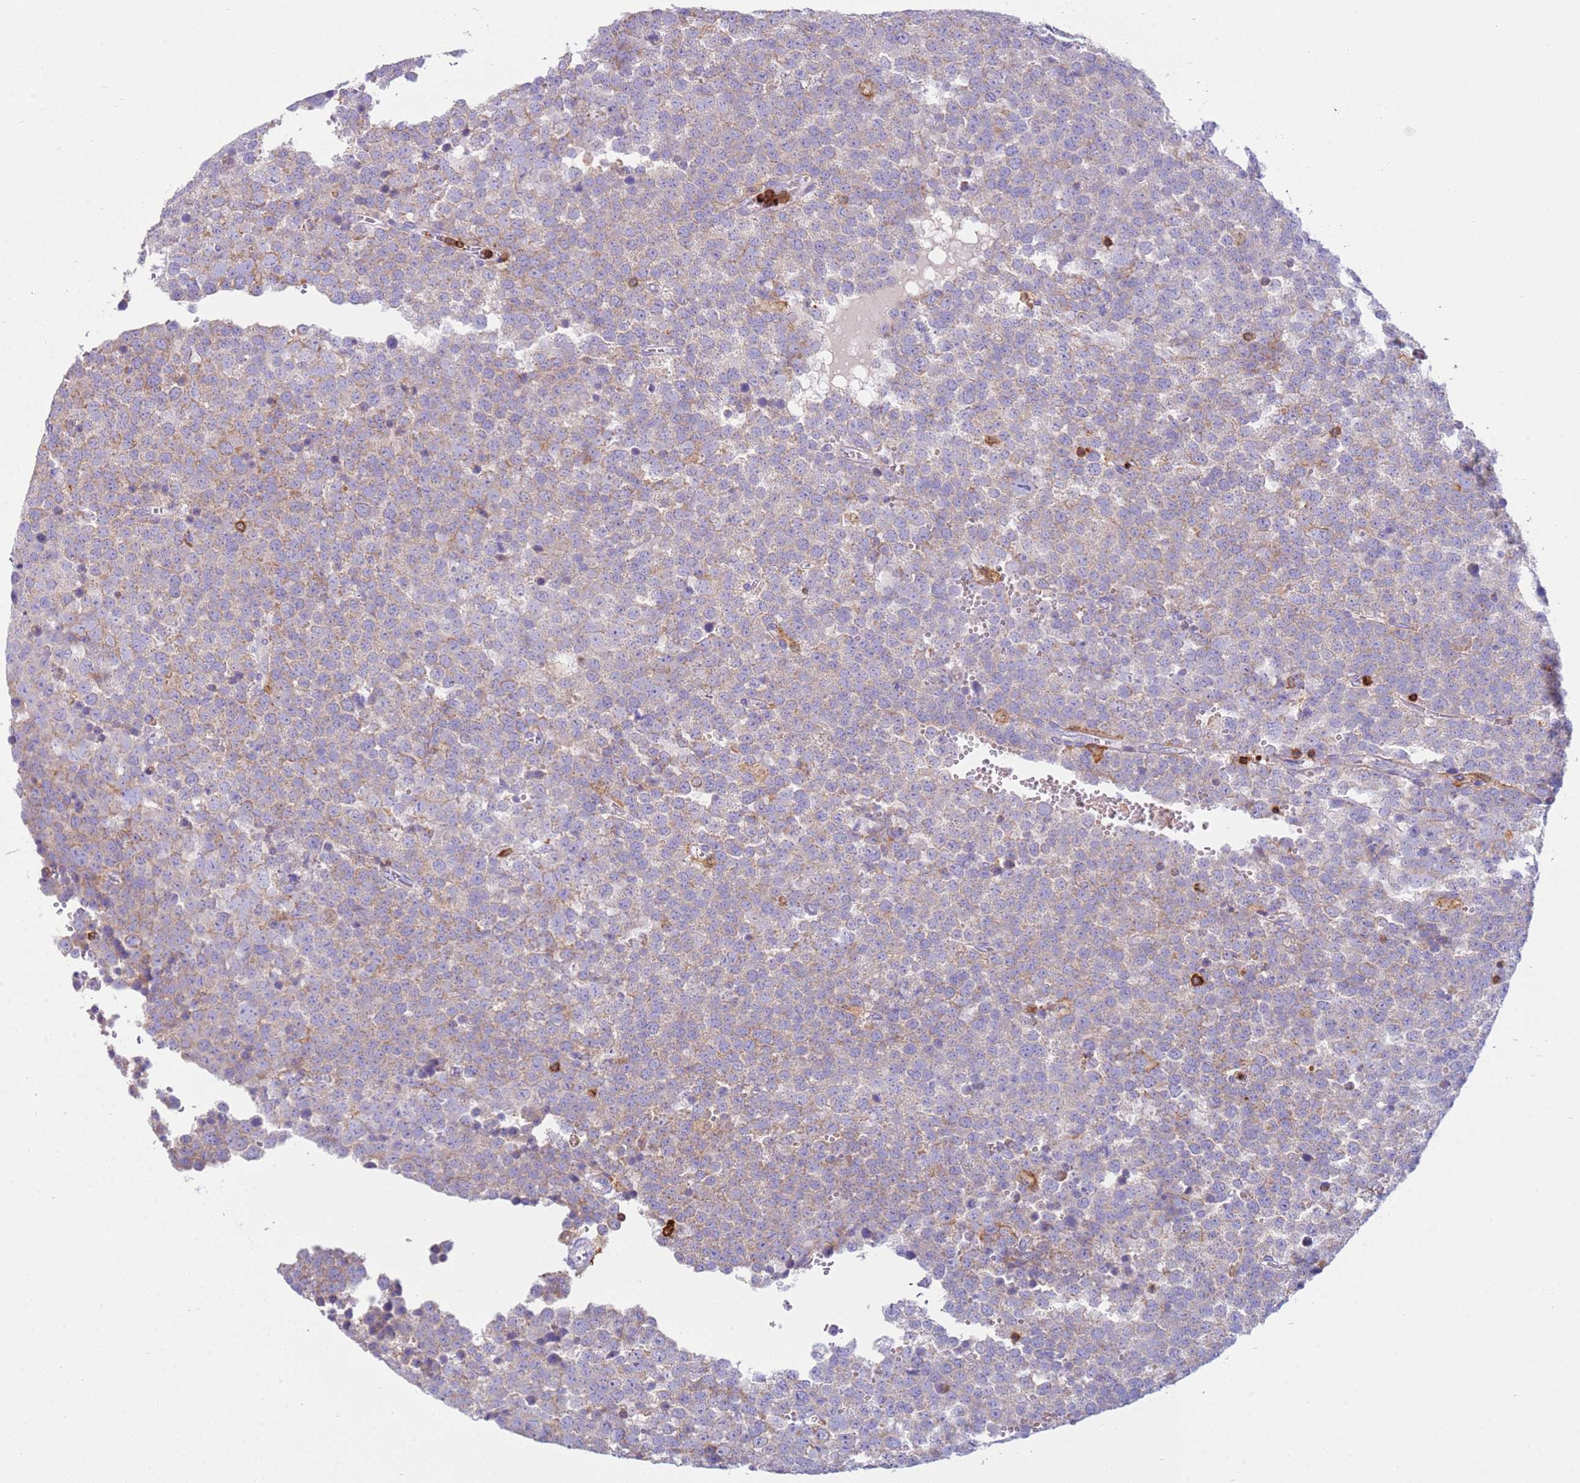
{"staining": {"intensity": "moderate", "quantity": "25%-75%", "location": "cytoplasmic/membranous"}, "tissue": "testis cancer", "cell_type": "Tumor cells", "image_type": "cancer", "snomed": [{"axis": "morphology", "description": "Seminoma, NOS"}, {"axis": "topography", "description": "Testis"}], "caption": "Moderate cytoplasmic/membranous positivity is seen in approximately 25%-75% of tumor cells in testis cancer (seminoma). The staining was performed using DAB to visualize the protein expression in brown, while the nuclei were stained in blue with hematoxylin (Magnification: 20x).", "gene": "TTPAL", "patient": {"sex": "male", "age": 71}}